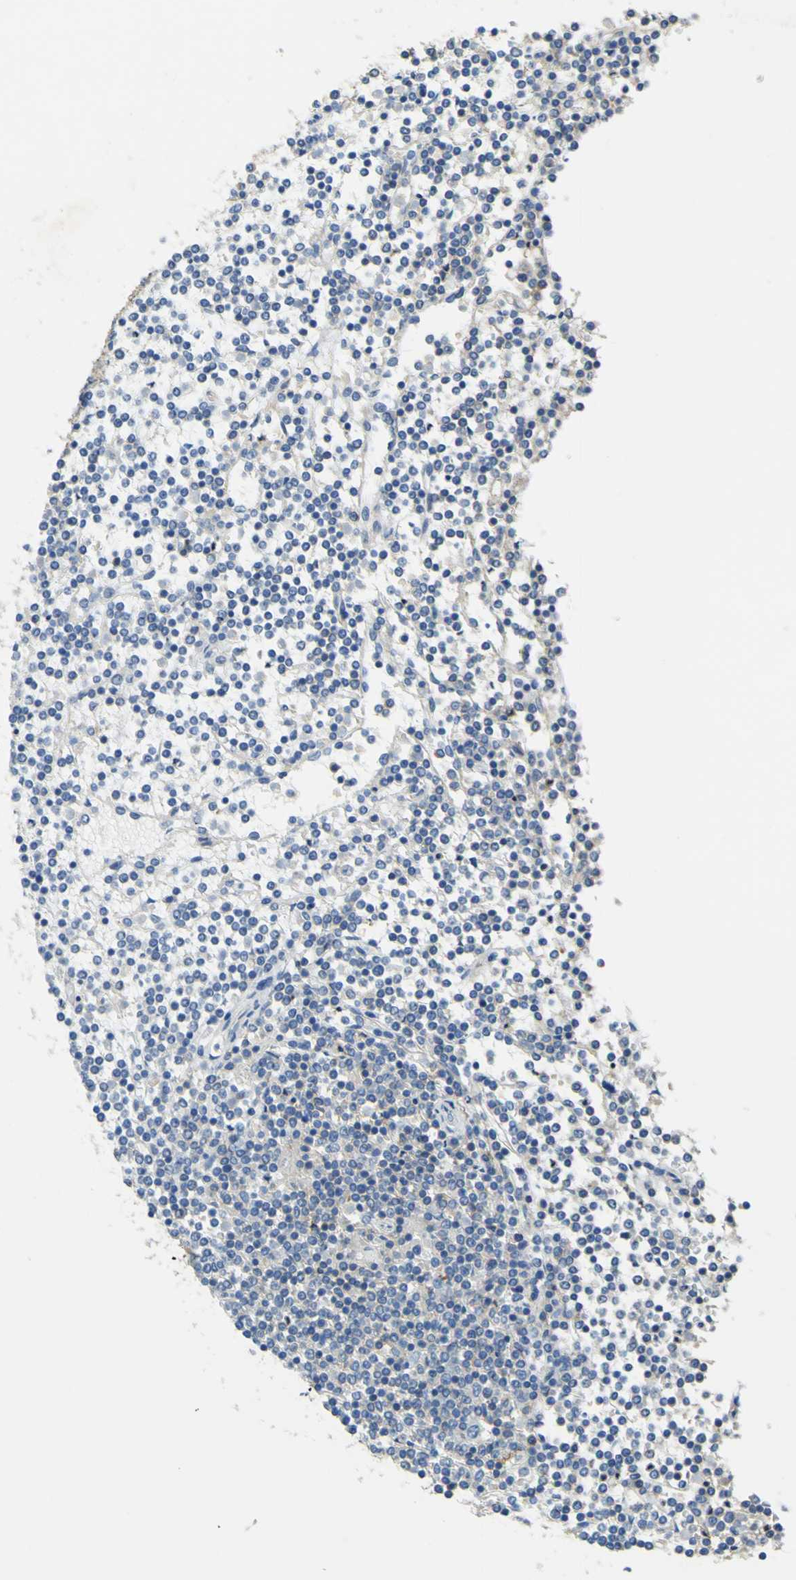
{"staining": {"intensity": "weak", "quantity": "25%-75%", "location": "cytoplasmic/membranous"}, "tissue": "lymphoma", "cell_type": "Tumor cells", "image_type": "cancer", "snomed": [{"axis": "morphology", "description": "Malignant lymphoma, non-Hodgkin's type, Low grade"}, {"axis": "topography", "description": "Spleen"}], "caption": "Immunohistochemical staining of low-grade malignant lymphoma, non-Hodgkin's type displays low levels of weak cytoplasmic/membranous staining in about 25%-75% of tumor cells.", "gene": "OGN", "patient": {"sex": "female", "age": 19}}